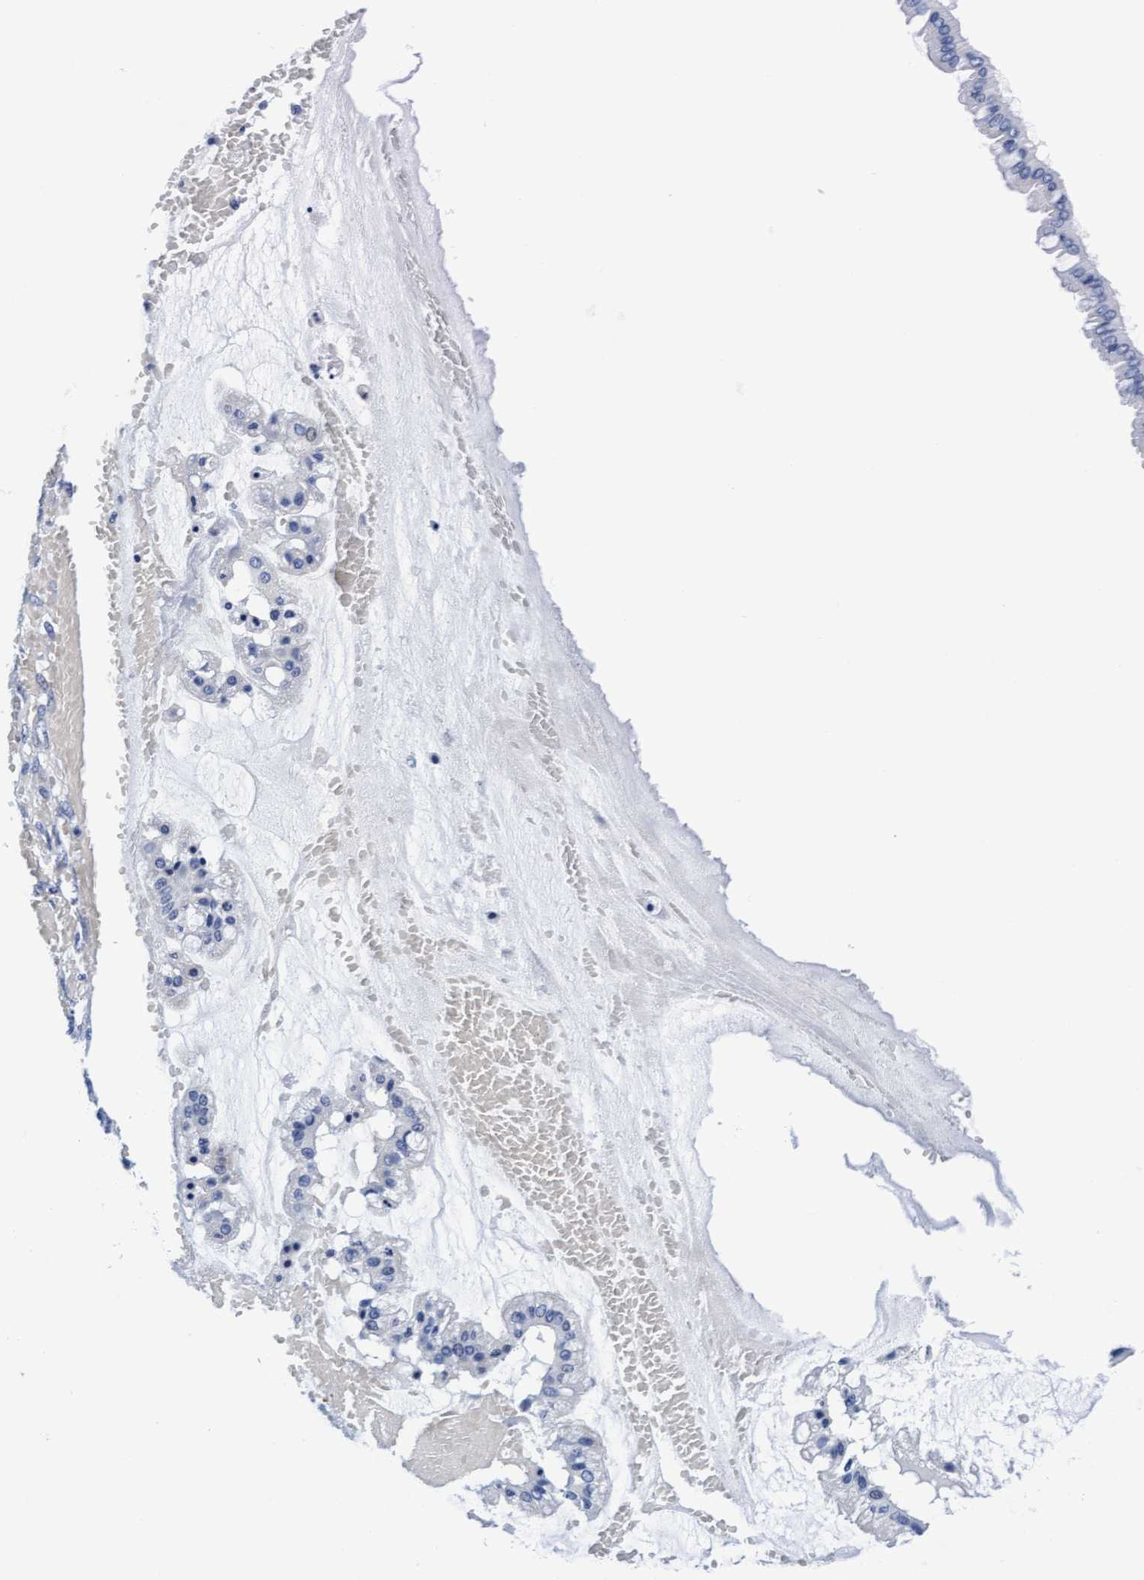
{"staining": {"intensity": "negative", "quantity": "none", "location": "none"}, "tissue": "ovarian cancer", "cell_type": "Tumor cells", "image_type": "cancer", "snomed": [{"axis": "morphology", "description": "Cystadenocarcinoma, mucinous, NOS"}, {"axis": "topography", "description": "Ovary"}], "caption": "Mucinous cystadenocarcinoma (ovarian) was stained to show a protein in brown. There is no significant positivity in tumor cells.", "gene": "ARSG", "patient": {"sex": "female", "age": 73}}